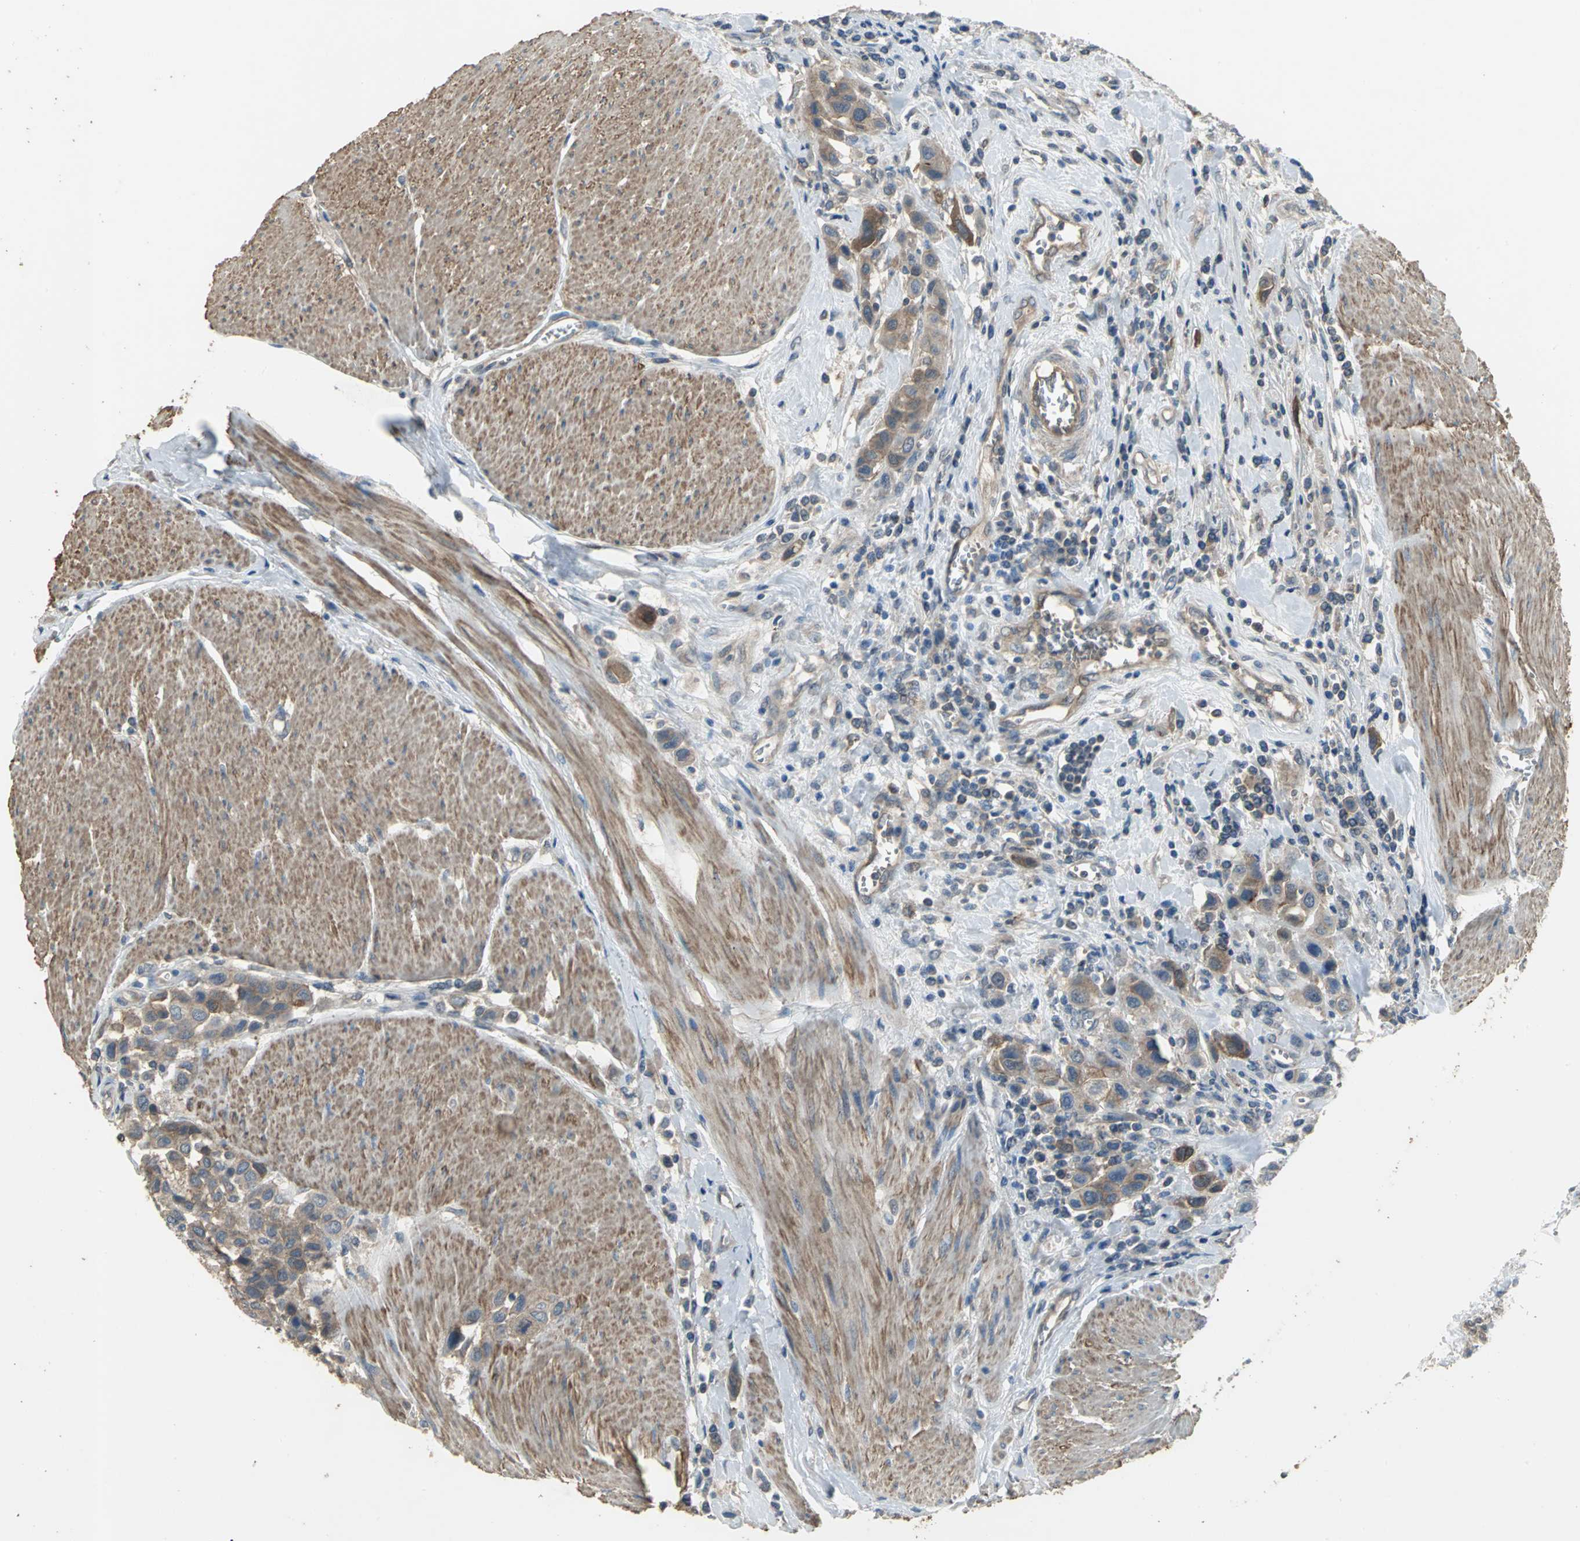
{"staining": {"intensity": "moderate", "quantity": ">75%", "location": "cytoplasmic/membranous"}, "tissue": "urothelial cancer", "cell_type": "Tumor cells", "image_type": "cancer", "snomed": [{"axis": "morphology", "description": "Urothelial carcinoma, High grade"}, {"axis": "topography", "description": "Urinary bladder"}], "caption": "This photomicrograph shows high-grade urothelial carcinoma stained with immunohistochemistry (IHC) to label a protein in brown. The cytoplasmic/membranous of tumor cells show moderate positivity for the protein. Nuclei are counter-stained blue.", "gene": "MET", "patient": {"sex": "male", "age": 50}}